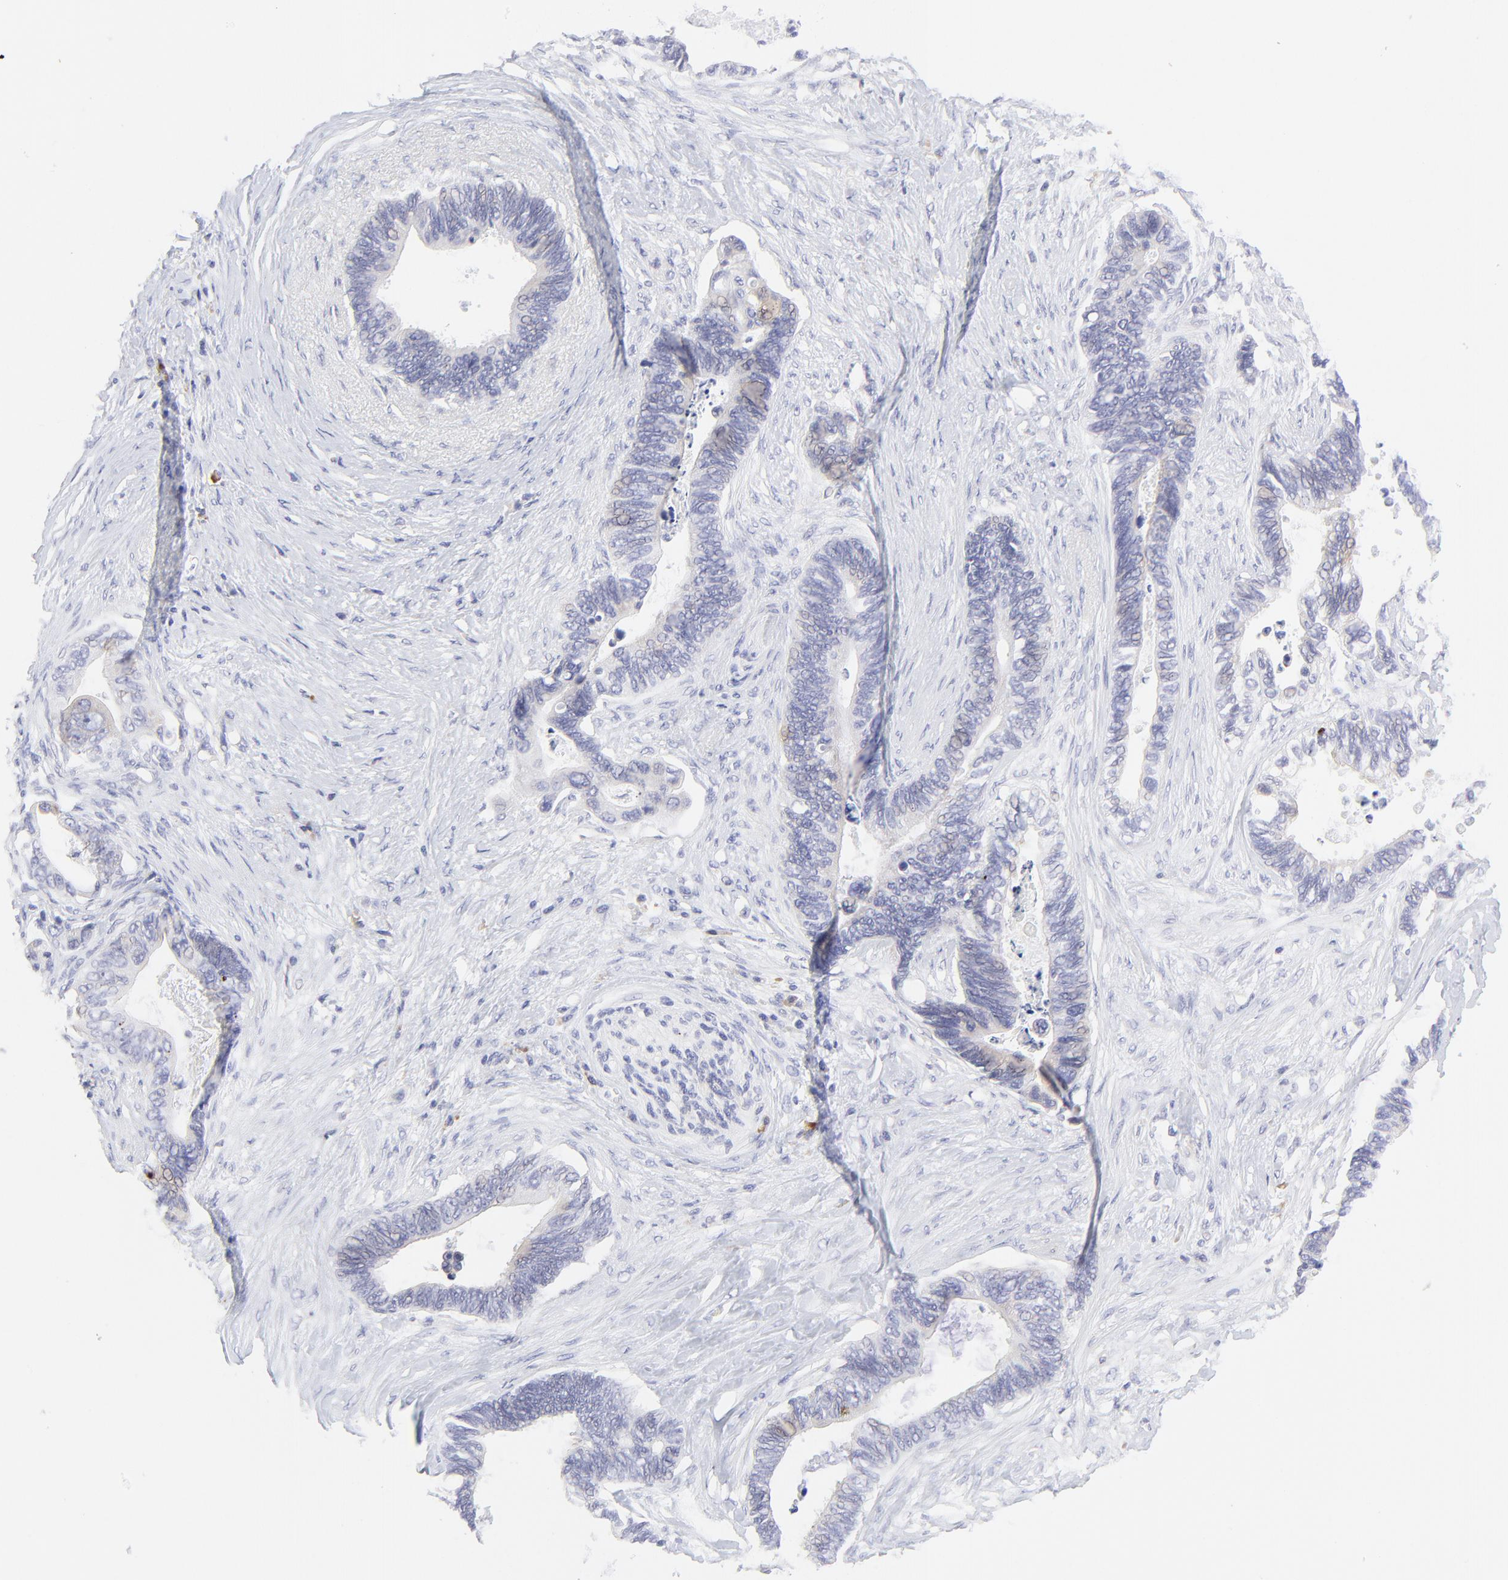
{"staining": {"intensity": "negative", "quantity": "none", "location": "none"}, "tissue": "pancreatic cancer", "cell_type": "Tumor cells", "image_type": "cancer", "snomed": [{"axis": "morphology", "description": "Adenocarcinoma, NOS"}, {"axis": "topography", "description": "Pancreas"}], "caption": "Immunohistochemistry photomicrograph of neoplastic tissue: human pancreatic cancer stained with DAB exhibits no significant protein expression in tumor cells. (Brightfield microscopy of DAB IHC at high magnification).", "gene": "LHFPL1", "patient": {"sex": "female", "age": 70}}